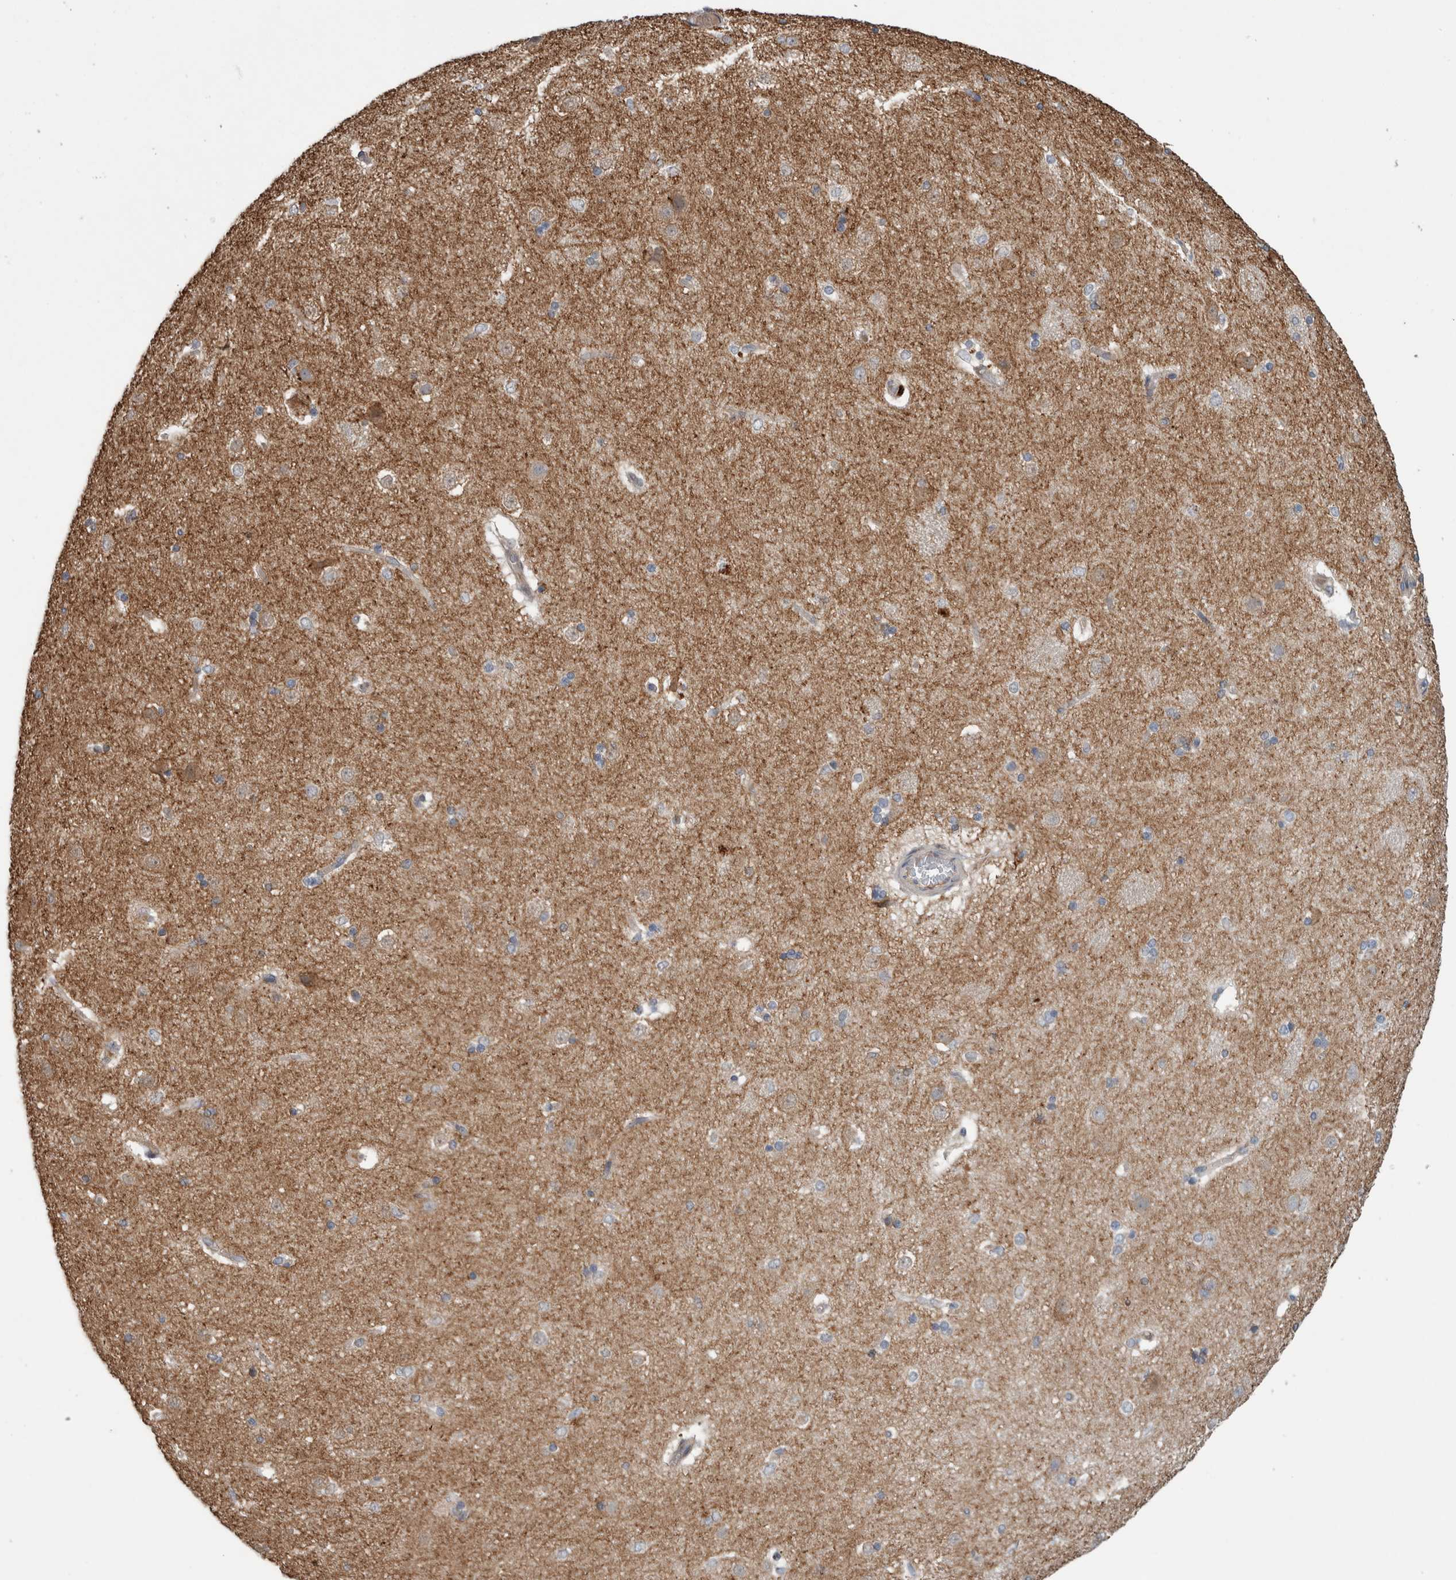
{"staining": {"intensity": "weak", "quantity": "<25%", "location": "cytoplasmic/membranous"}, "tissue": "caudate", "cell_type": "Glial cells", "image_type": "normal", "snomed": [{"axis": "morphology", "description": "Normal tissue, NOS"}, {"axis": "topography", "description": "Lateral ventricle wall"}], "caption": "Micrograph shows no significant protein positivity in glial cells of benign caudate. The staining is performed using DAB brown chromogen with nuclei counter-stained in using hematoxylin.", "gene": "TARBP1", "patient": {"sex": "female", "age": 19}}